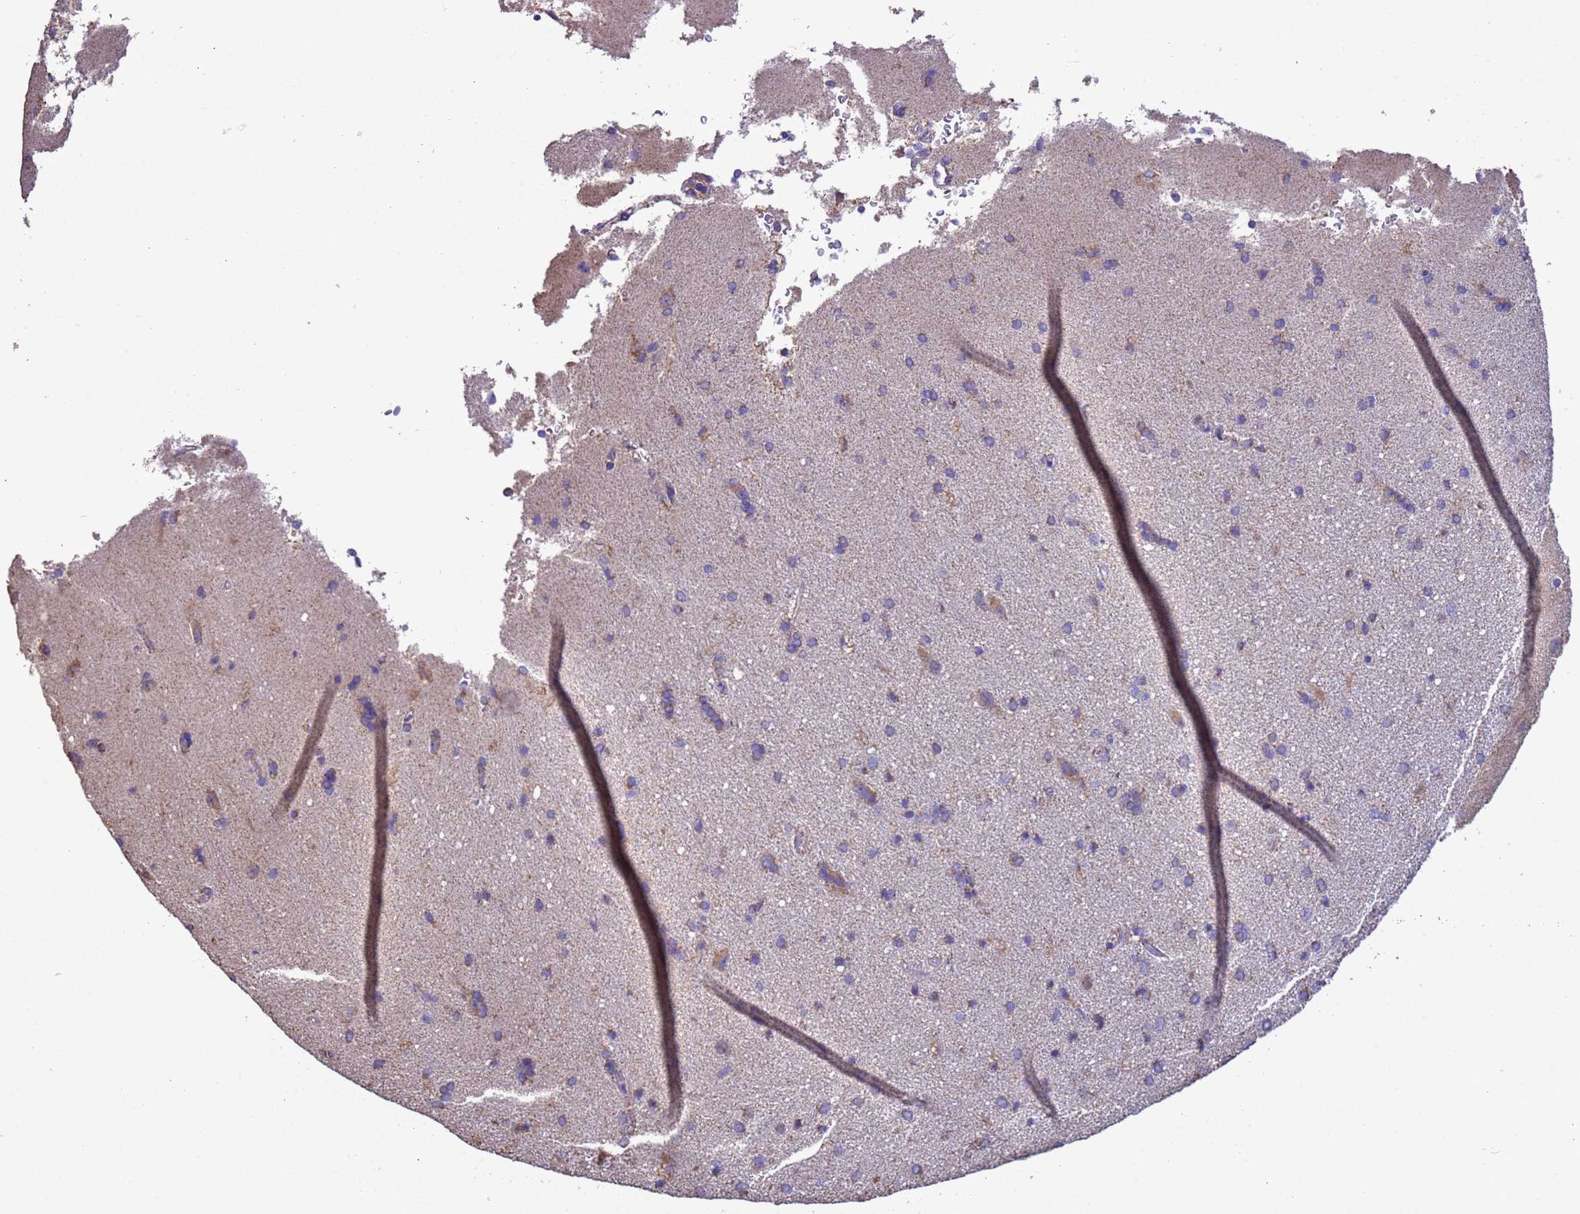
{"staining": {"intensity": "weak", "quantity": "25%-75%", "location": "cytoplasmic/membranous"}, "tissue": "cerebral cortex", "cell_type": "Endothelial cells", "image_type": "normal", "snomed": [{"axis": "morphology", "description": "Normal tissue, NOS"}, {"axis": "topography", "description": "Cerebral cortex"}], "caption": "Human cerebral cortex stained with a protein marker reveals weak staining in endothelial cells.", "gene": "ZNFX1", "patient": {"sex": "male", "age": 62}}